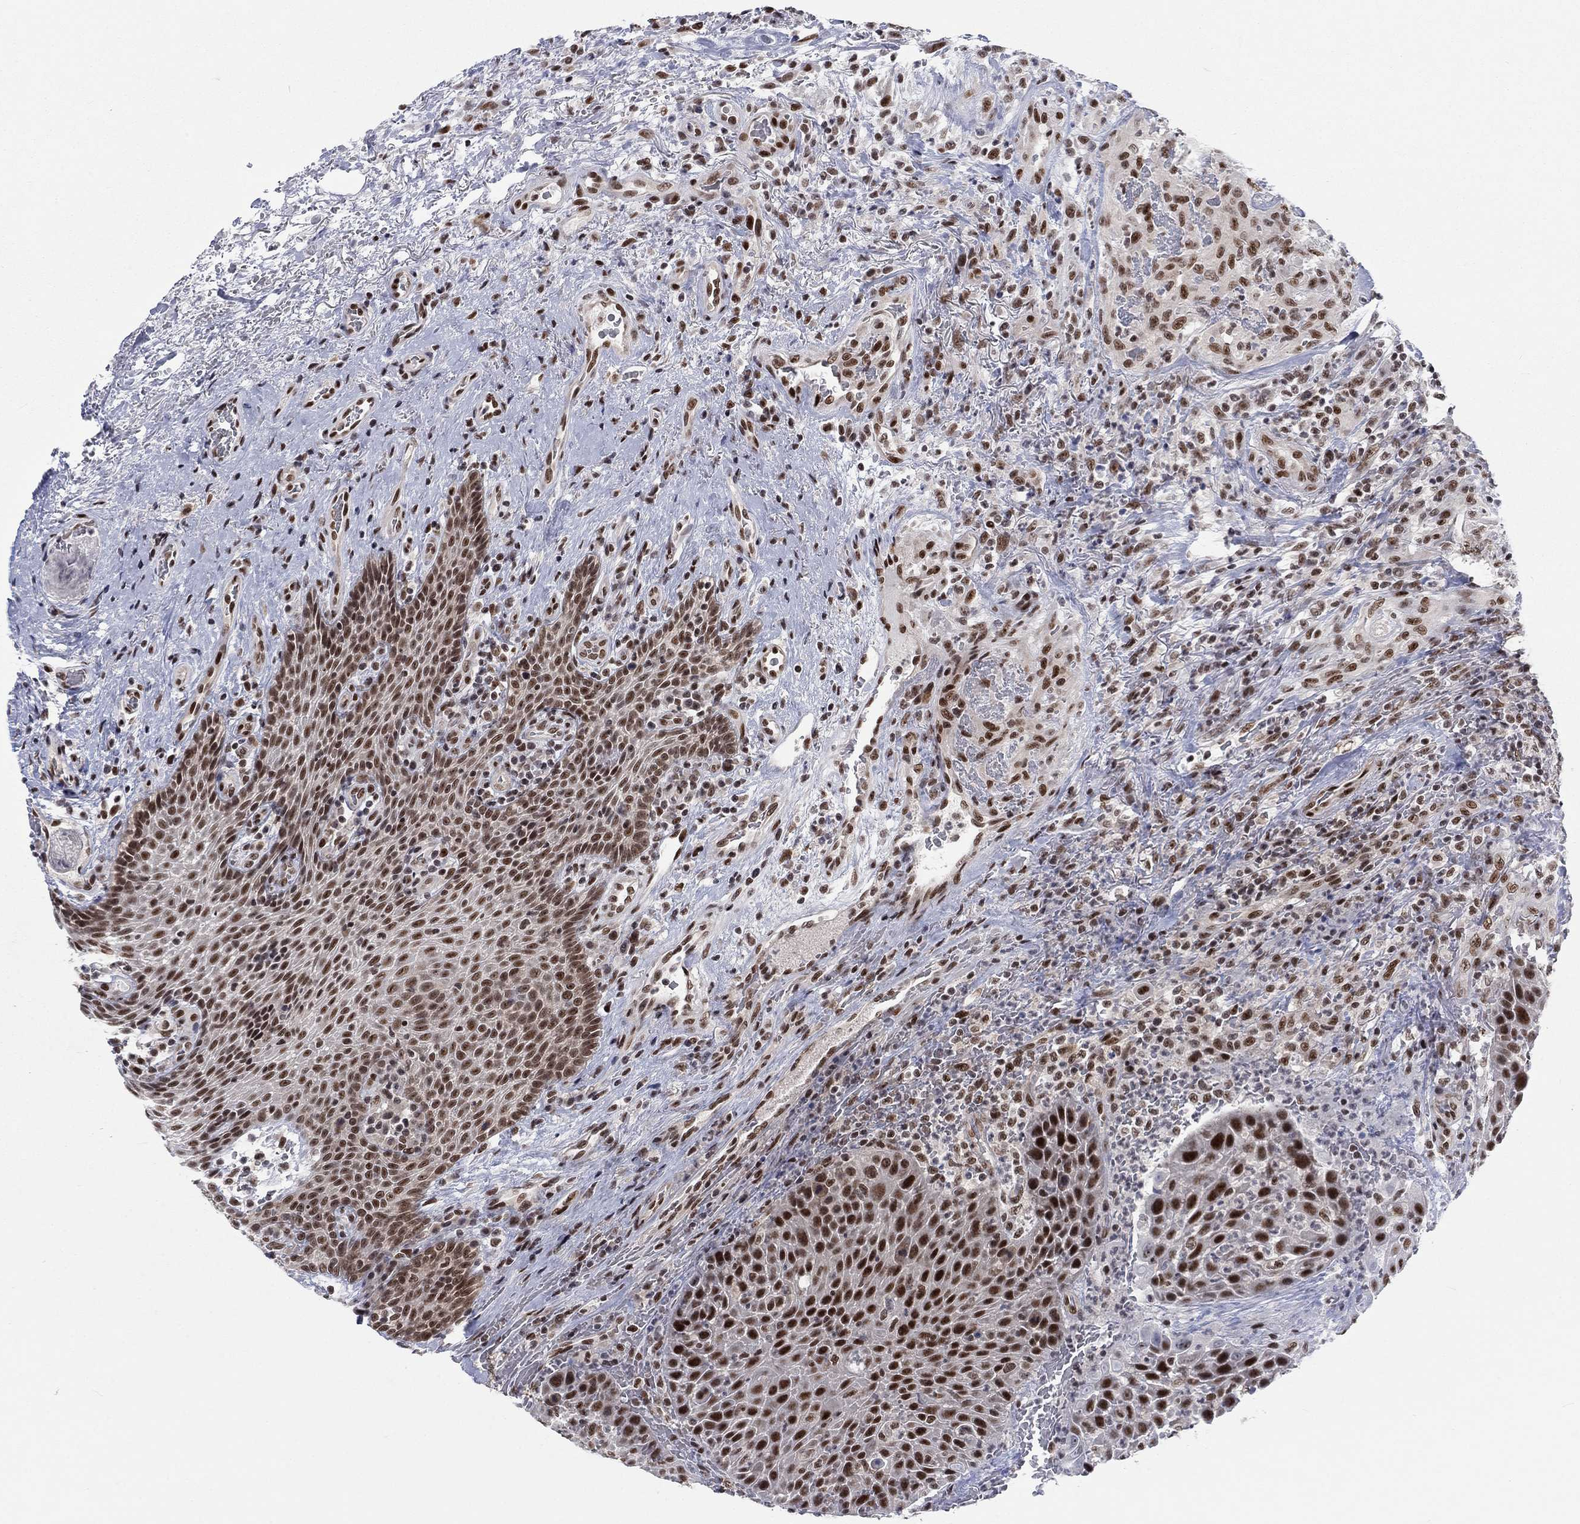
{"staining": {"intensity": "strong", "quantity": ">75%", "location": "nuclear"}, "tissue": "head and neck cancer", "cell_type": "Tumor cells", "image_type": "cancer", "snomed": [{"axis": "morphology", "description": "Squamous cell carcinoma, NOS"}, {"axis": "topography", "description": "Head-Neck"}], "caption": "There is high levels of strong nuclear expression in tumor cells of squamous cell carcinoma (head and neck), as demonstrated by immunohistochemical staining (brown color).", "gene": "FYTTD1", "patient": {"sex": "male", "age": 69}}